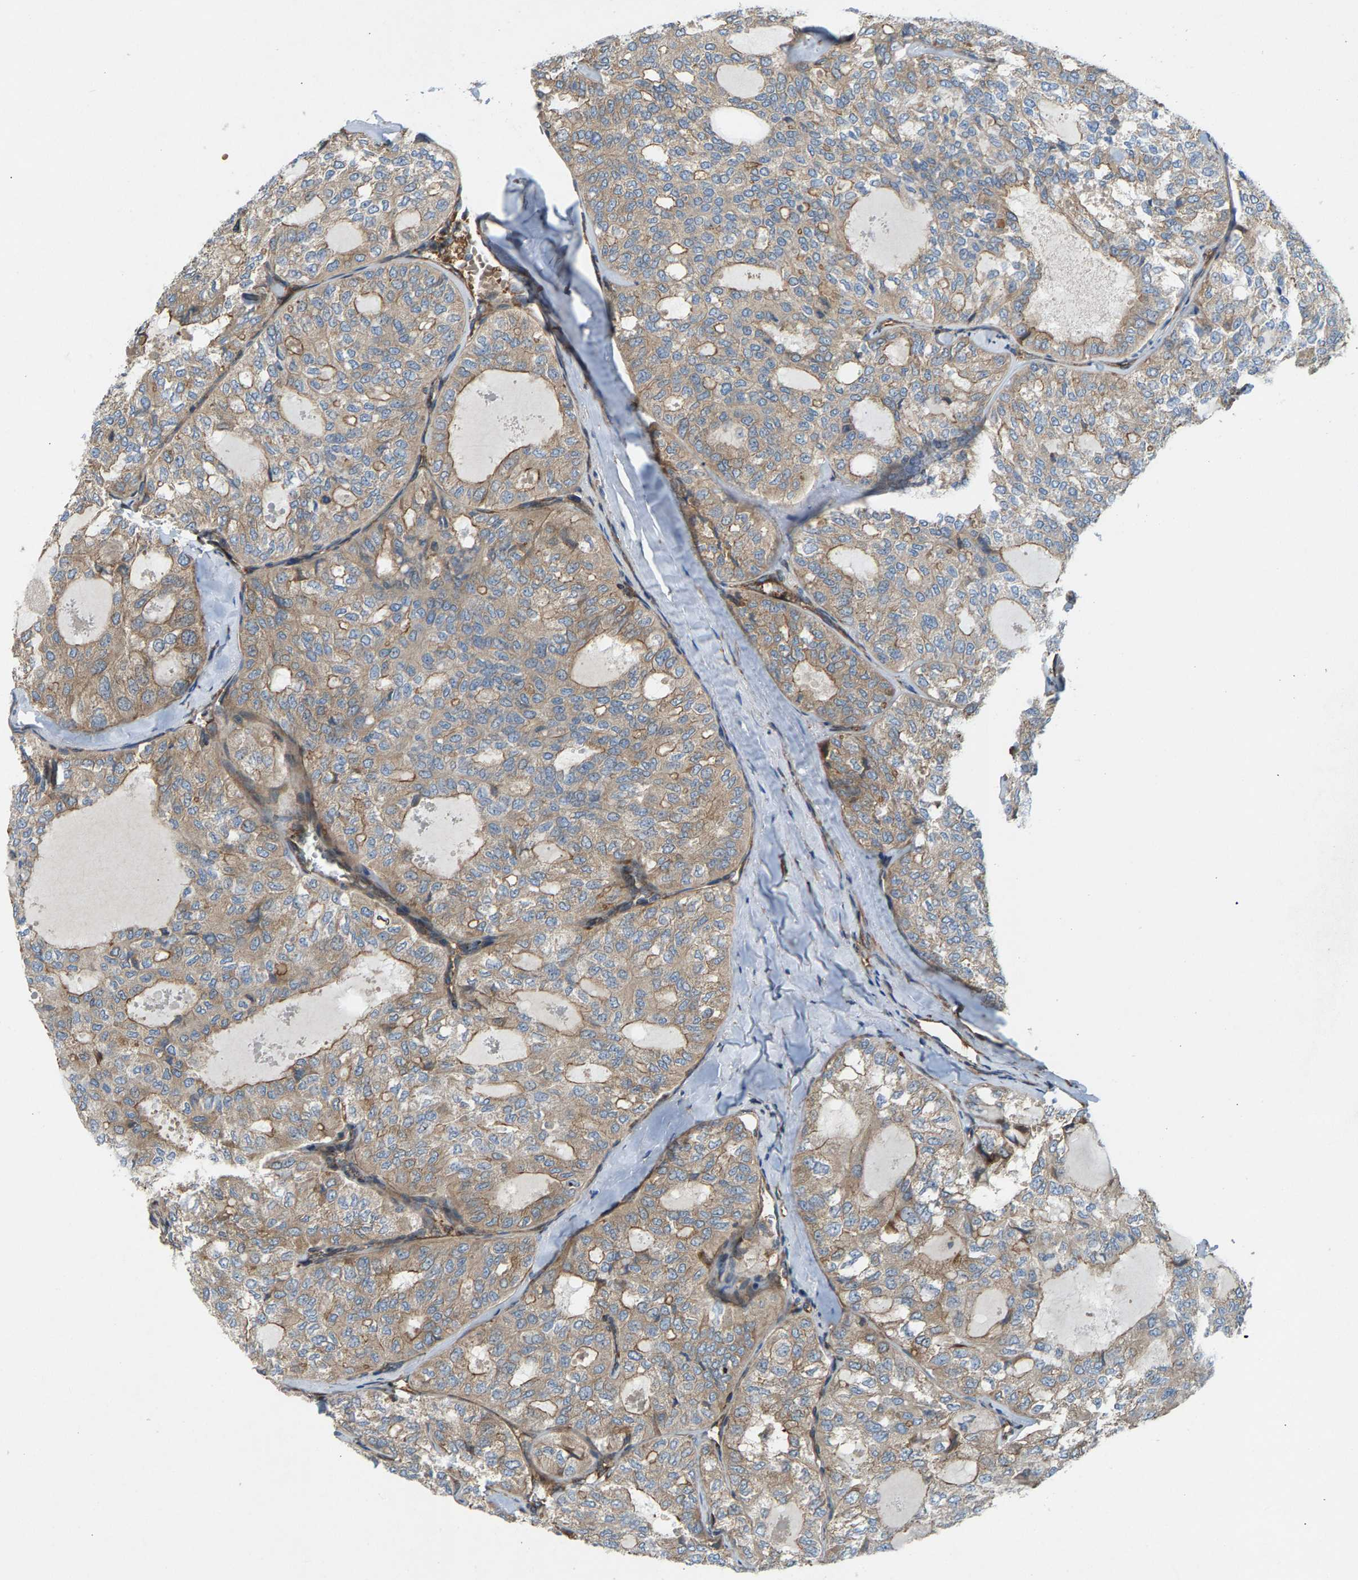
{"staining": {"intensity": "weak", "quantity": ">75%", "location": "cytoplasmic/membranous"}, "tissue": "thyroid cancer", "cell_type": "Tumor cells", "image_type": "cancer", "snomed": [{"axis": "morphology", "description": "Follicular adenoma carcinoma, NOS"}, {"axis": "topography", "description": "Thyroid gland"}], "caption": "Protein expression analysis of thyroid cancer displays weak cytoplasmic/membranous expression in about >75% of tumor cells.", "gene": "PDCL", "patient": {"sex": "male", "age": 75}}